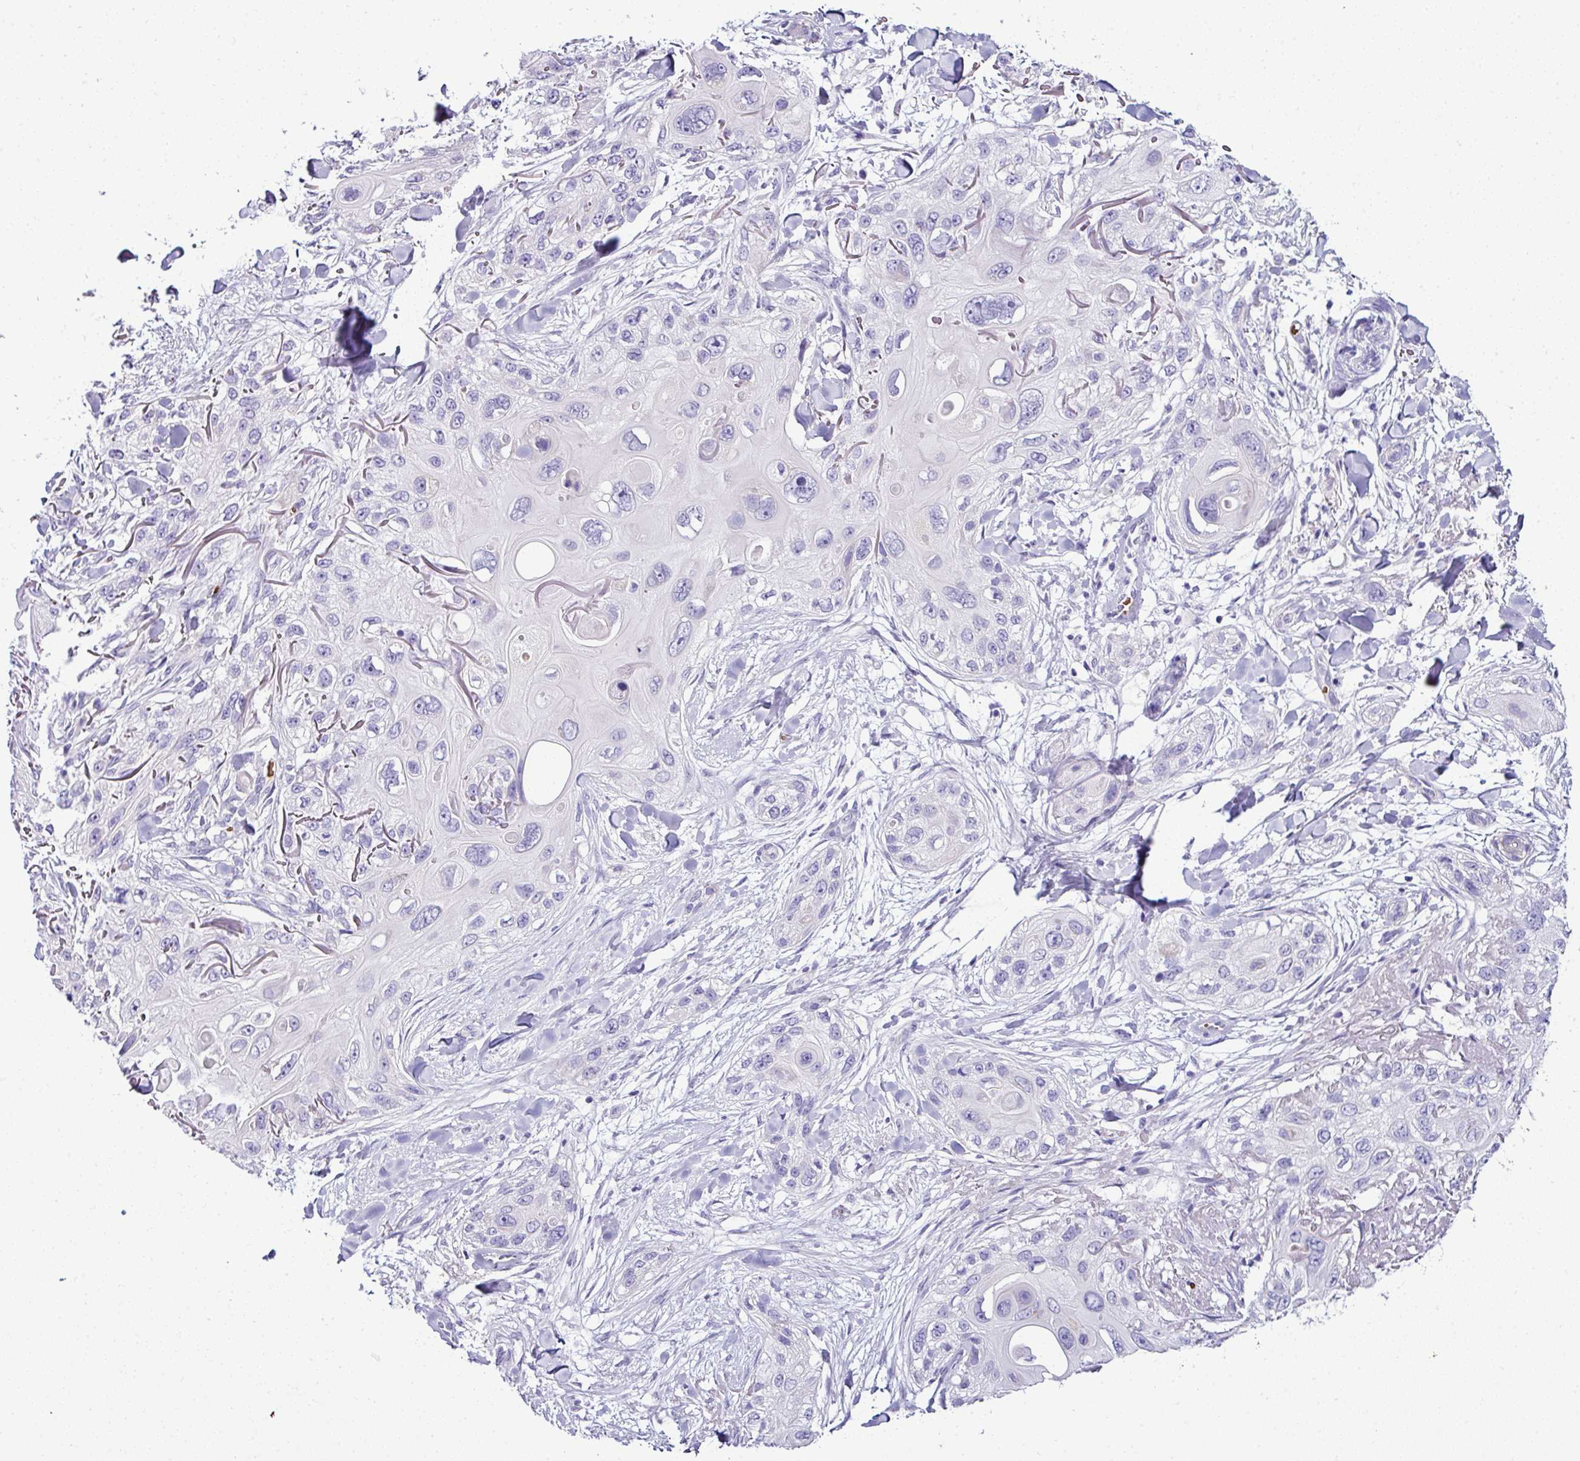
{"staining": {"intensity": "negative", "quantity": "none", "location": "none"}, "tissue": "skin cancer", "cell_type": "Tumor cells", "image_type": "cancer", "snomed": [{"axis": "morphology", "description": "Normal tissue, NOS"}, {"axis": "morphology", "description": "Squamous cell carcinoma, NOS"}, {"axis": "topography", "description": "Skin"}], "caption": "Photomicrograph shows no protein expression in tumor cells of skin squamous cell carcinoma tissue.", "gene": "NAPSA", "patient": {"sex": "male", "age": 72}}